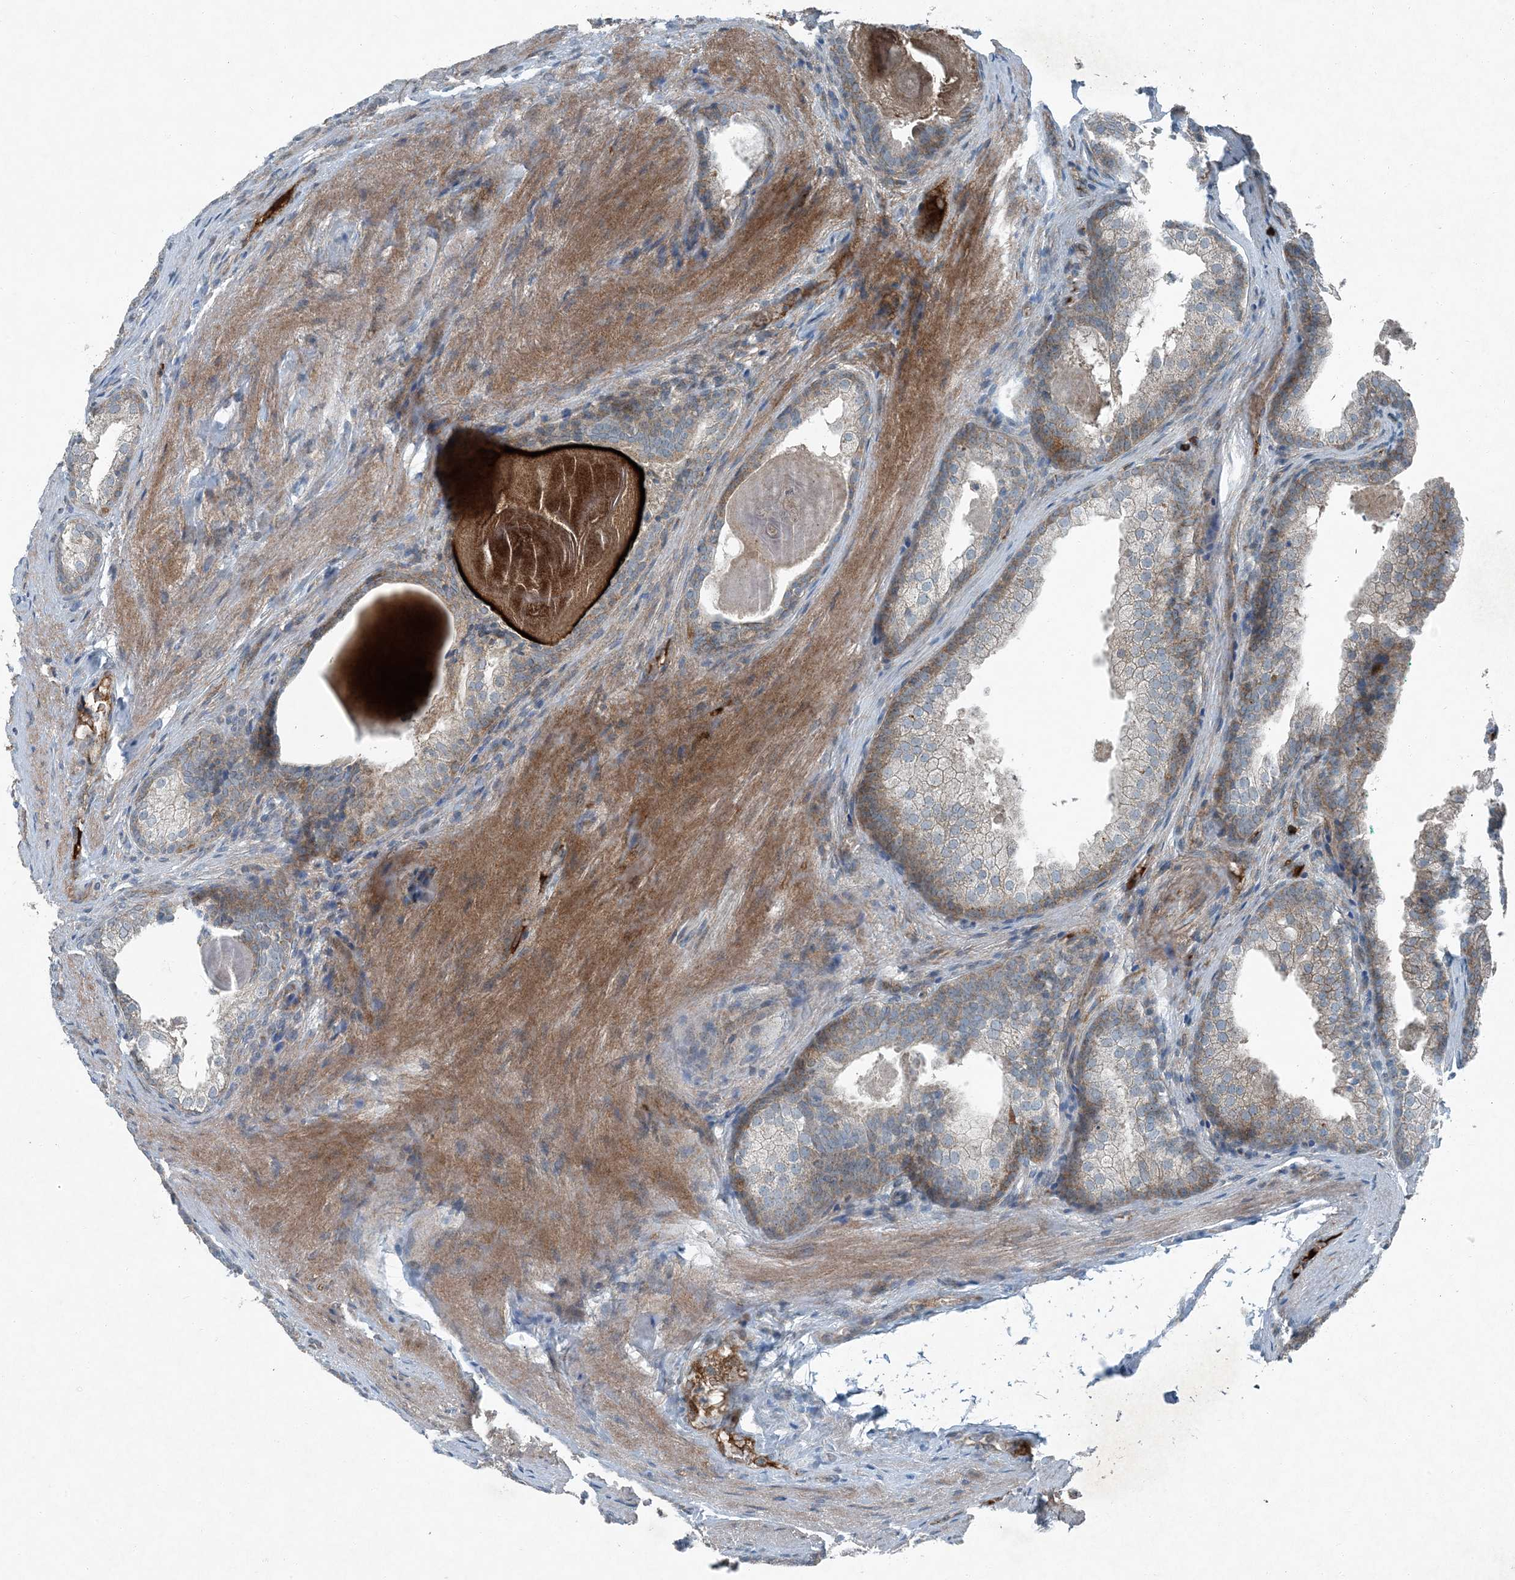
{"staining": {"intensity": "moderate", "quantity": "25%-75%", "location": "cytoplasmic/membranous"}, "tissue": "prostate cancer", "cell_type": "Tumor cells", "image_type": "cancer", "snomed": [{"axis": "morphology", "description": "Adenocarcinoma, High grade"}, {"axis": "topography", "description": "Prostate"}], "caption": "A medium amount of moderate cytoplasmic/membranous expression is identified in about 25%-75% of tumor cells in prostate cancer tissue. The staining was performed using DAB to visualize the protein expression in brown, while the nuclei were stained in blue with hematoxylin (Magnification: 20x).", "gene": "APOM", "patient": {"sex": "male", "age": 62}}